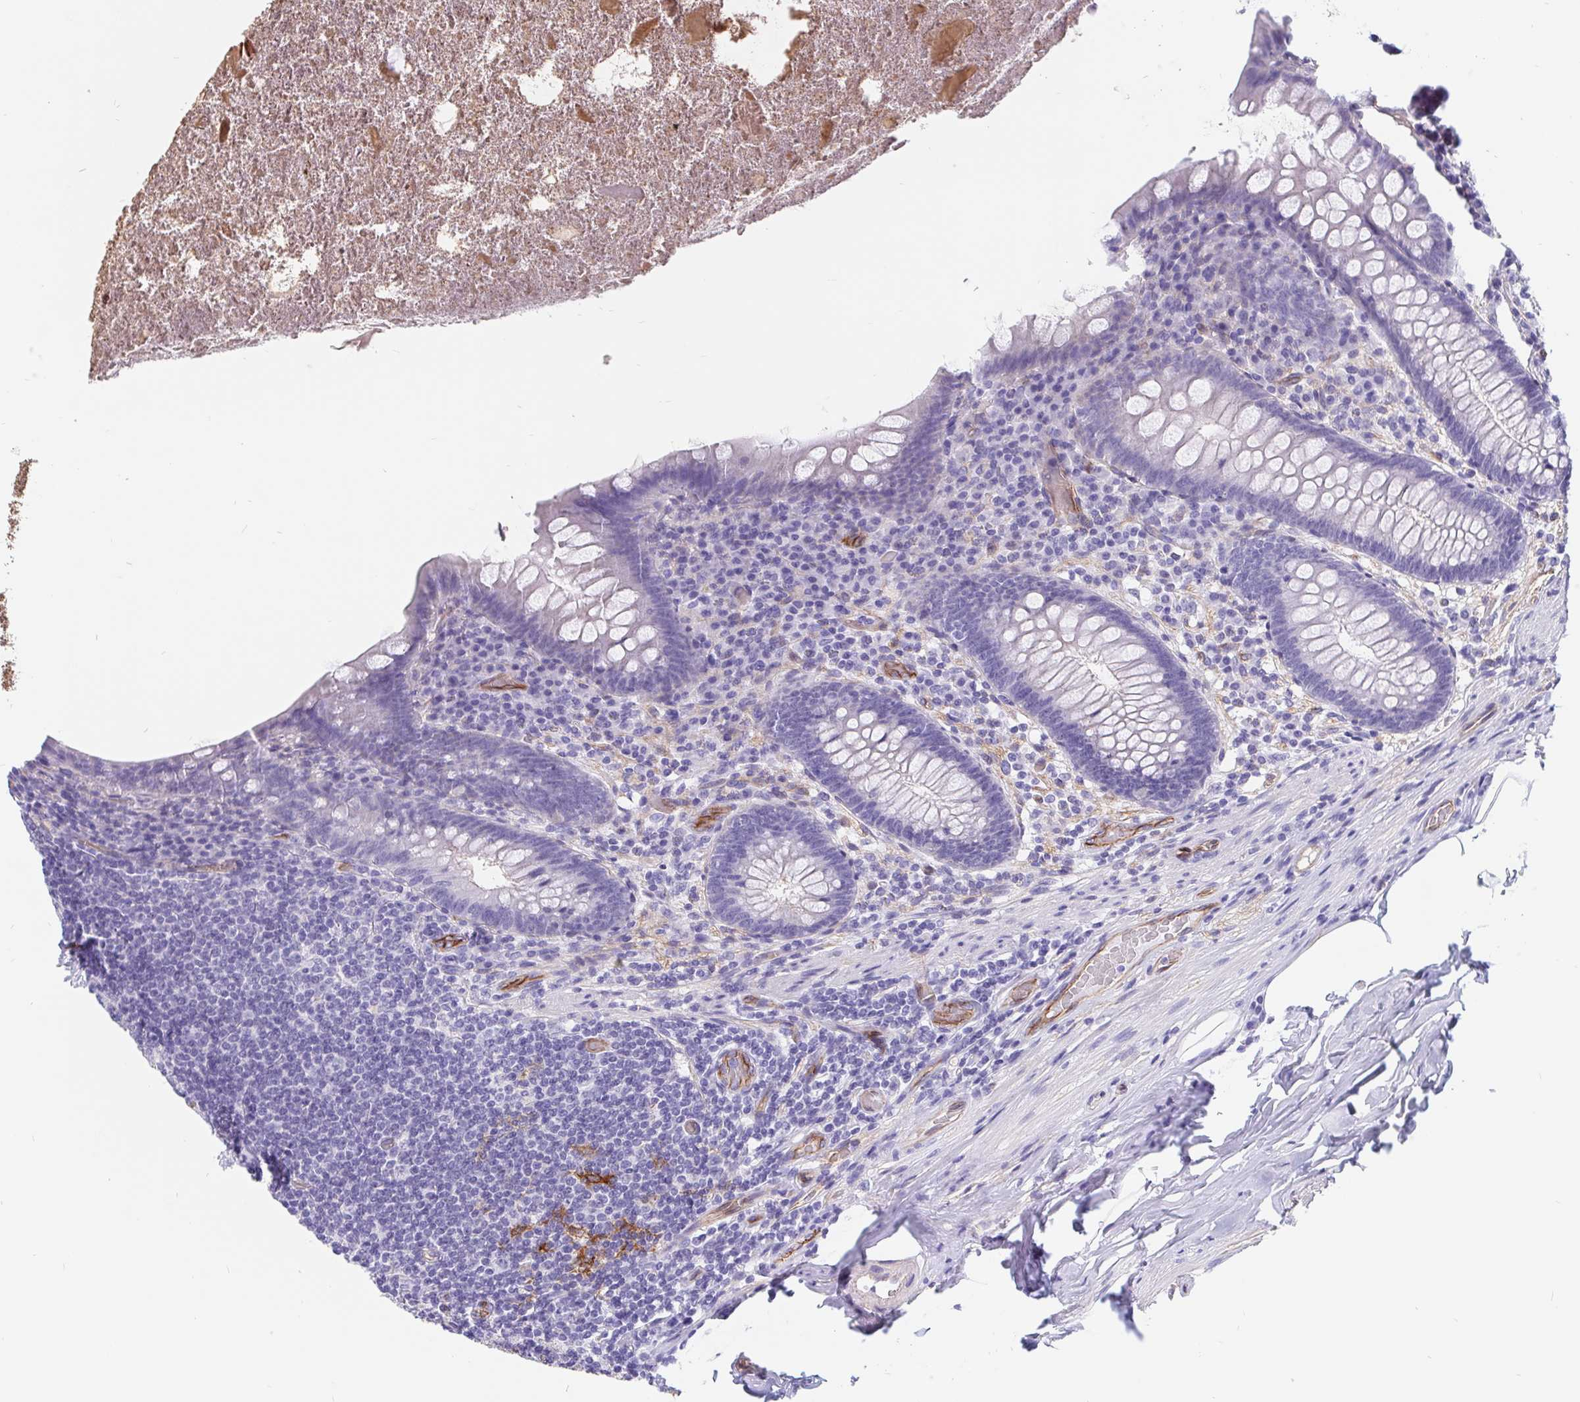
{"staining": {"intensity": "negative", "quantity": "none", "location": "none"}, "tissue": "appendix", "cell_type": "Glandular cells", "image_type": "normal", "snomed": [{"axis": "morphology", "description": "Normal tissue, NOS"}, {"axis": "topography", "description": "Appendix"}], "caption": "This is an immunohistochemistry micrograph of normal human appendix. There is no staining in glandular cells.", "gene": "LIMCH1", "patient": {"sex": "male", "age": 71}}